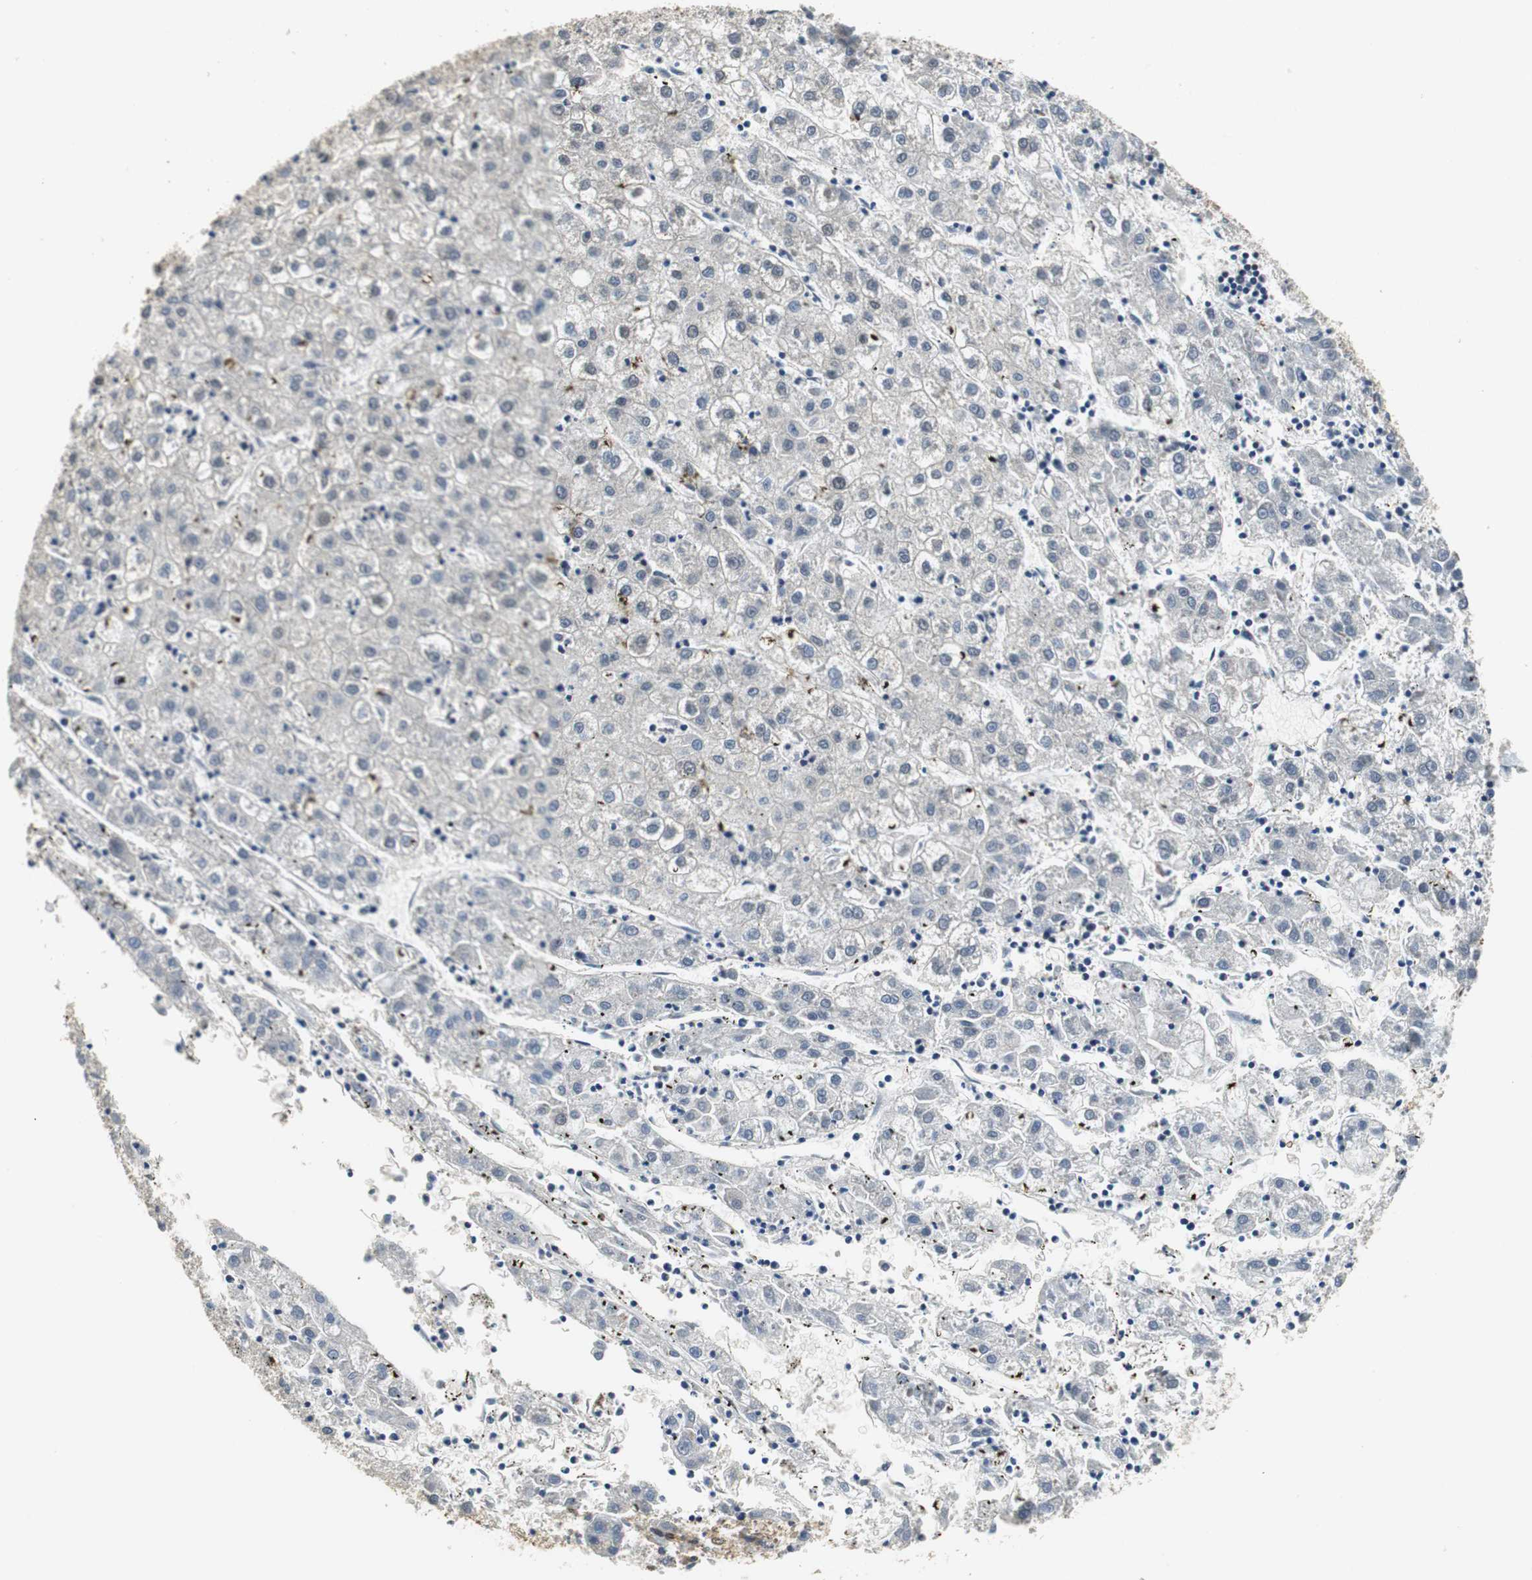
{"staining": {"intensity": "negative", "quantity": "none", "location": "none"}, "tissue": "liver cancer", "cell_type": "Tumor cells", "image_type": "cancer", "snomed": [{"axis": "morphology", "description": "Carcinoma, Hepatocellular, NOS"}, {"axis": "topography", "description": "Liver"}], "caption": "Liver cancer (hepatocellular carcinoma) was stained to show a protein in brown. There is no significant staining in tumor cells.", "gene": "UBQLN2", "patient": {"sex": "male", "age": 72}}